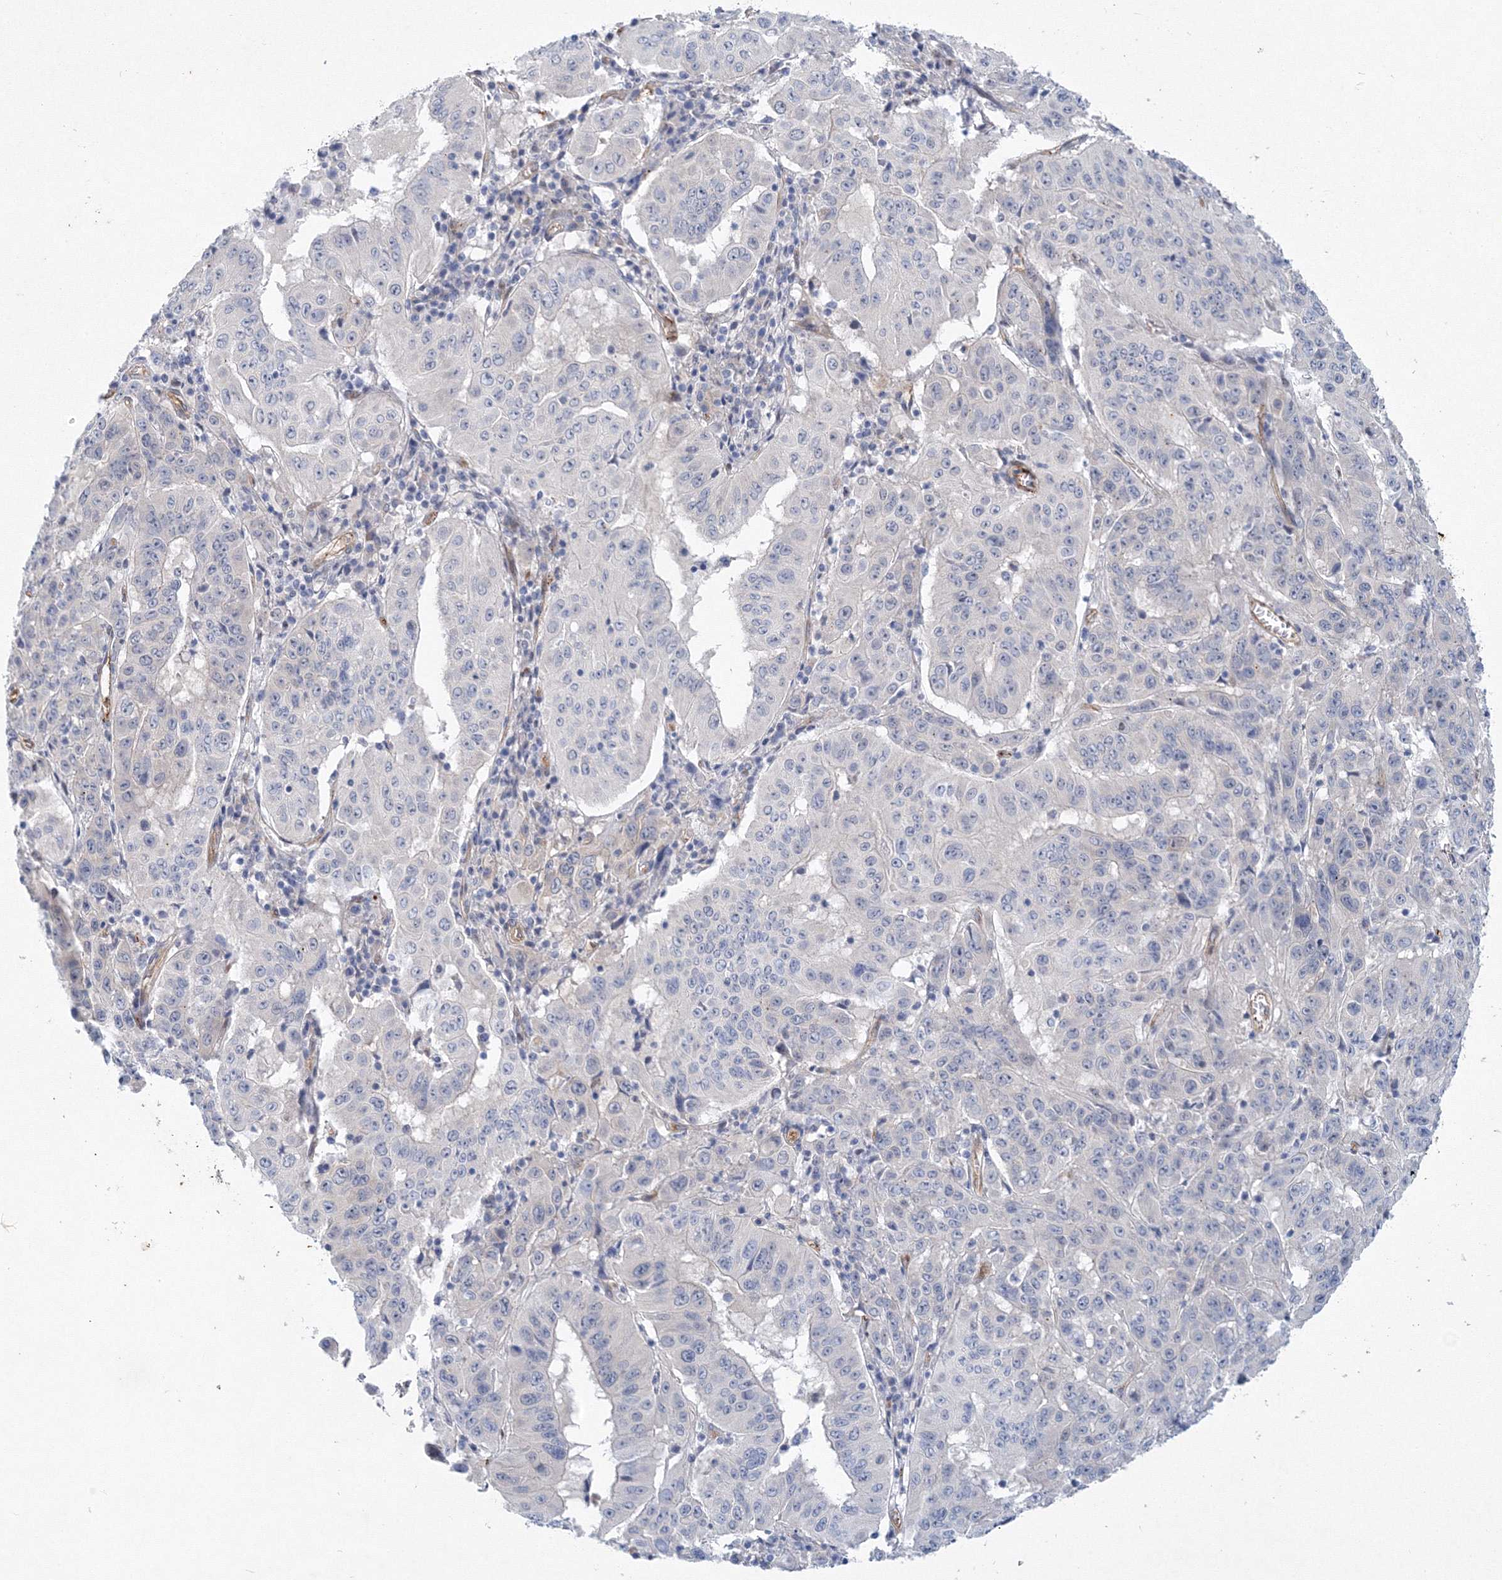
{"staining": {"intensity": "negative", "quantity": "none", "location": "none"}, "tissue": "pancreatic cancer", "cell_type": "Tumor cells", "image_type": "cancer", "snomed": [{"axis": "morphology", "description": "Adenocarcinoma, NOS"}, {"axis": "topography", "description": "Pancreas"}], "caption": "Human pancreatic cancer (adenocarcinoma) stained for a protein using IHC exhibits no expression in tumor cells.", "gene": "TANC1", "patient": {"sex": "male", "age": 63}}